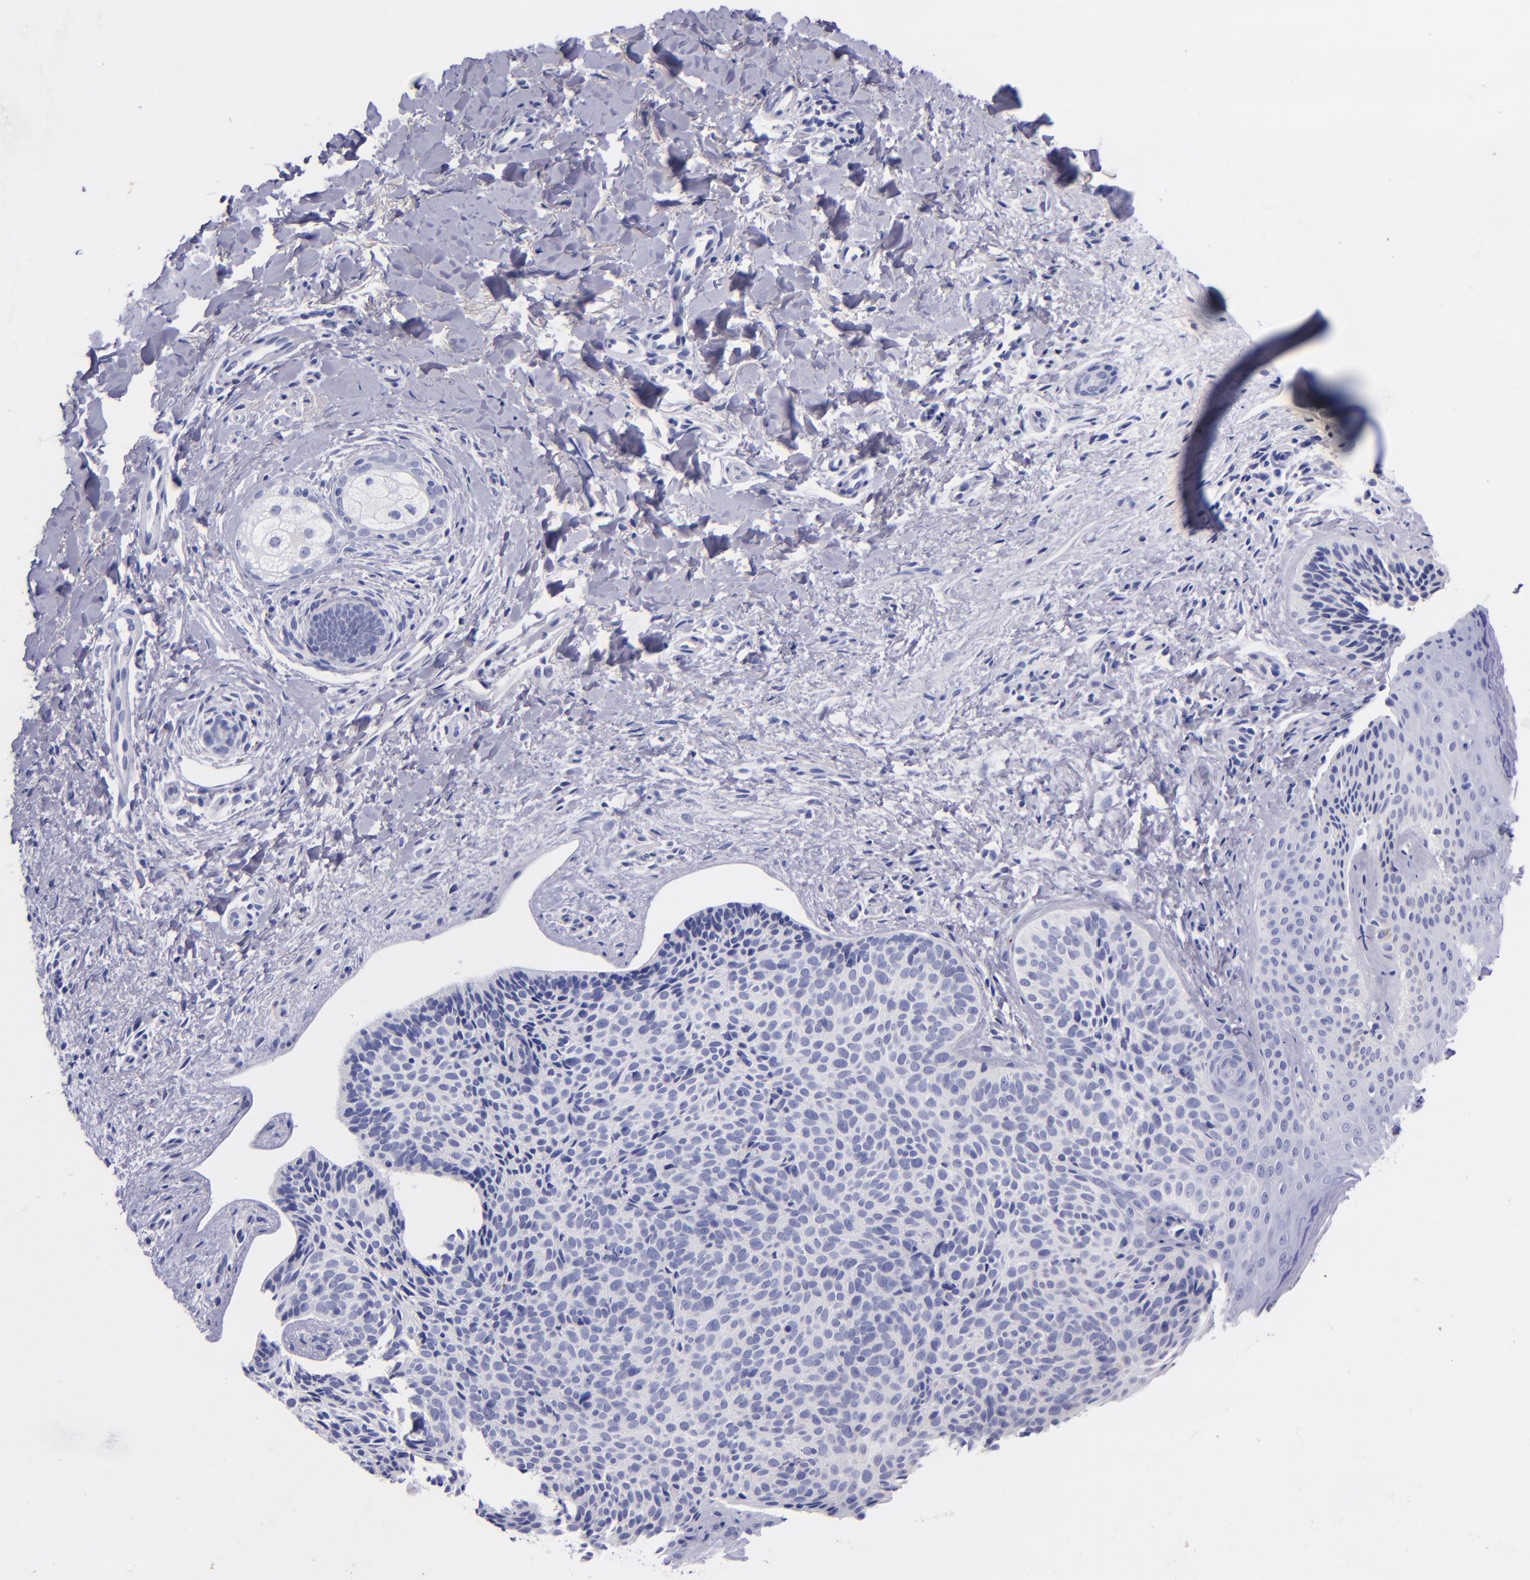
{"staining": {"intensity": "negative", "quantity": "none", "location": "none"}, "tissue": "skin cancer", "cell_type": "Tumor cells", "image_type": "cancer", "snomed": [{"axis": "morphology", "description": "Basal cell carcinoma"}, {"axis": "topography", "description": "Skin"}], "caption": "Skin basal cell carcinoma stained for a protein using IHC exhibits no positivity tumor cells.", "gene": "SV2A", "patient": {"sex": "female", "age": 78}}